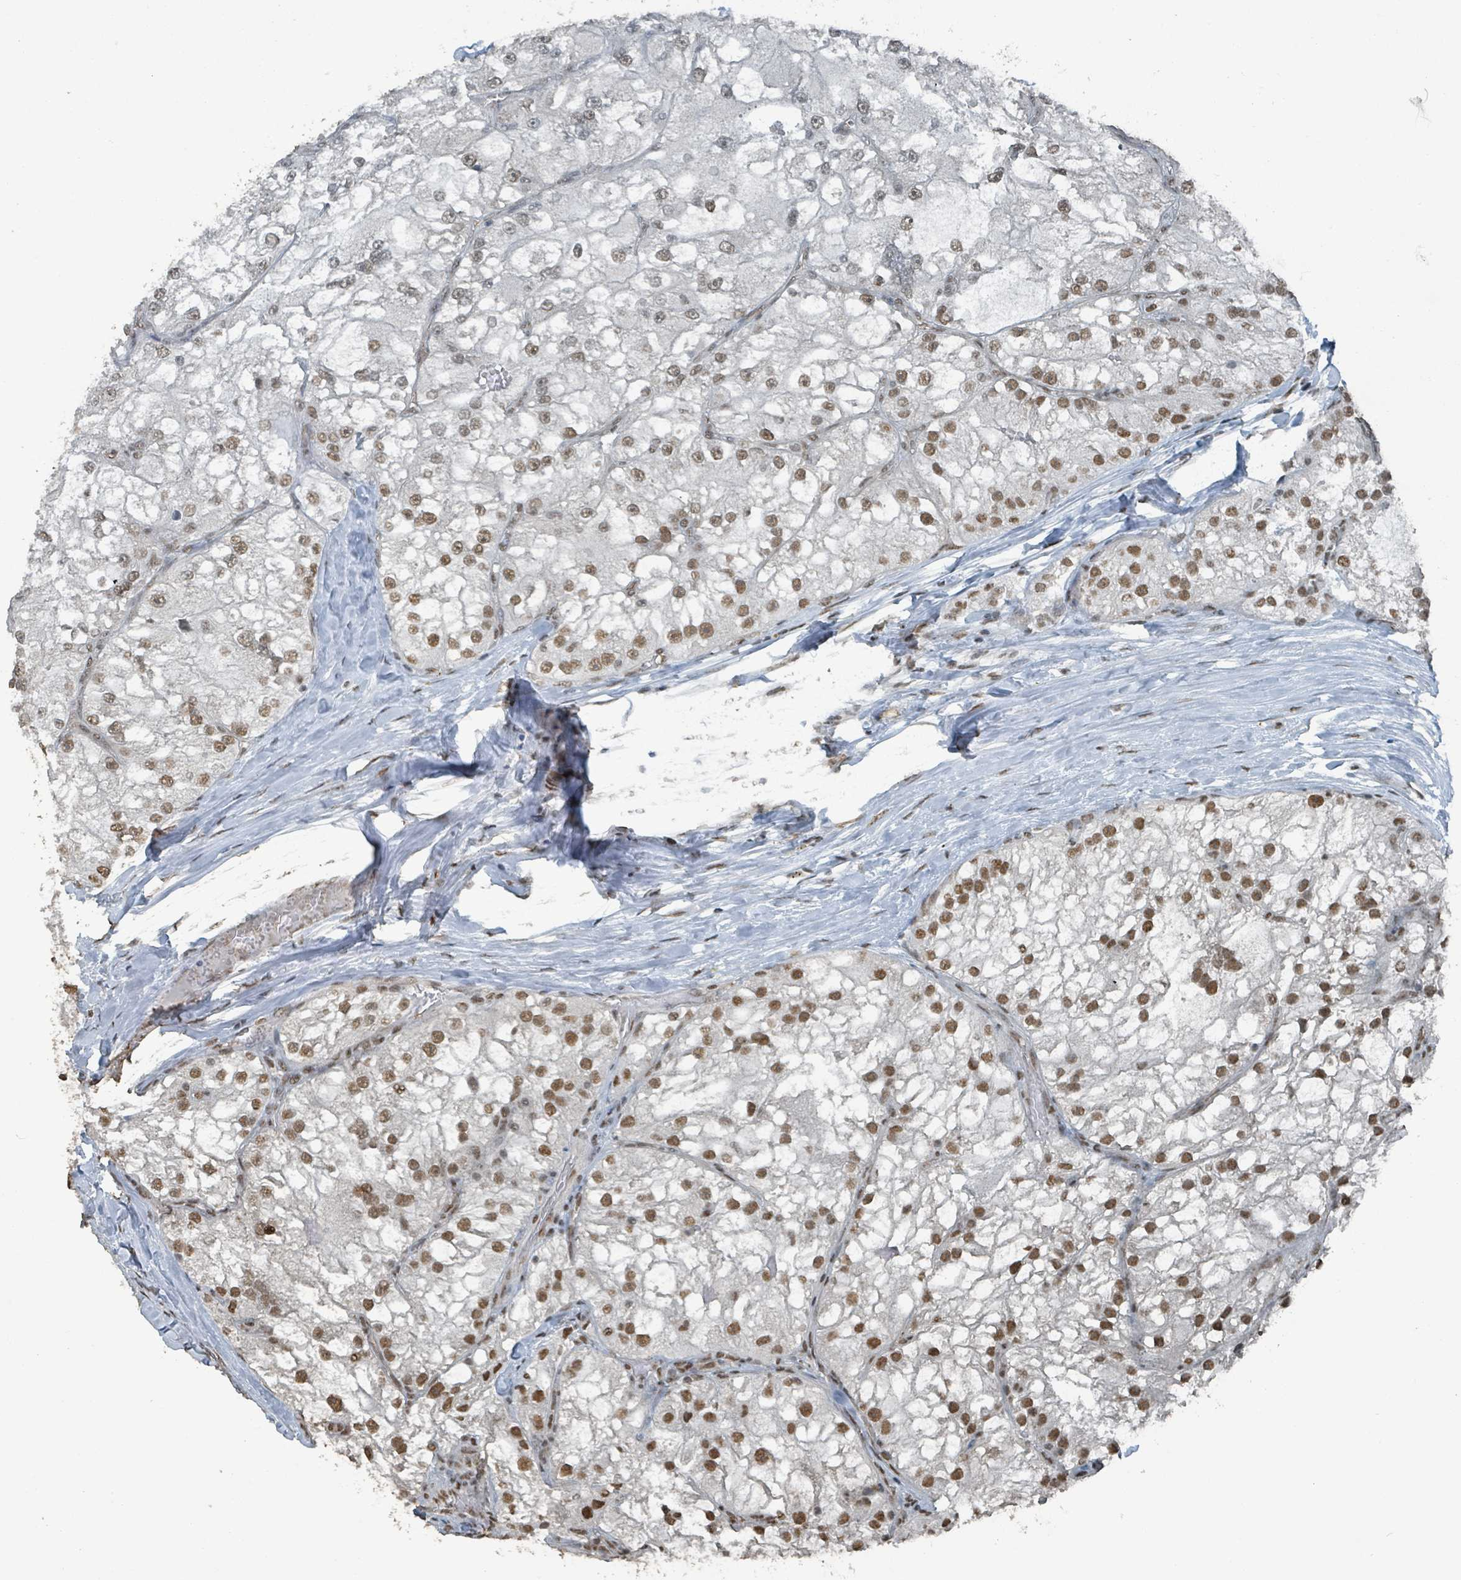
{"staining": {"intensity": "moderate", "quantity": ">75%", "location": "nuclear"}, "tissue": "renal cancer", "cell_type": "Tumor cells", "image_type": "cancer", "snomed": [{"axis": "morphology", "description": "Adenocarcinoma, NOS"}, {"axis": "topography", "description": "Kidney"}], "caption": "The immunohistochemical stain highlights moderate nuclear expression in tumor cells of renal adenocarcinoma tissue.", "gene": "PHIP", "patient": {"sex": "female", "age": 72}}